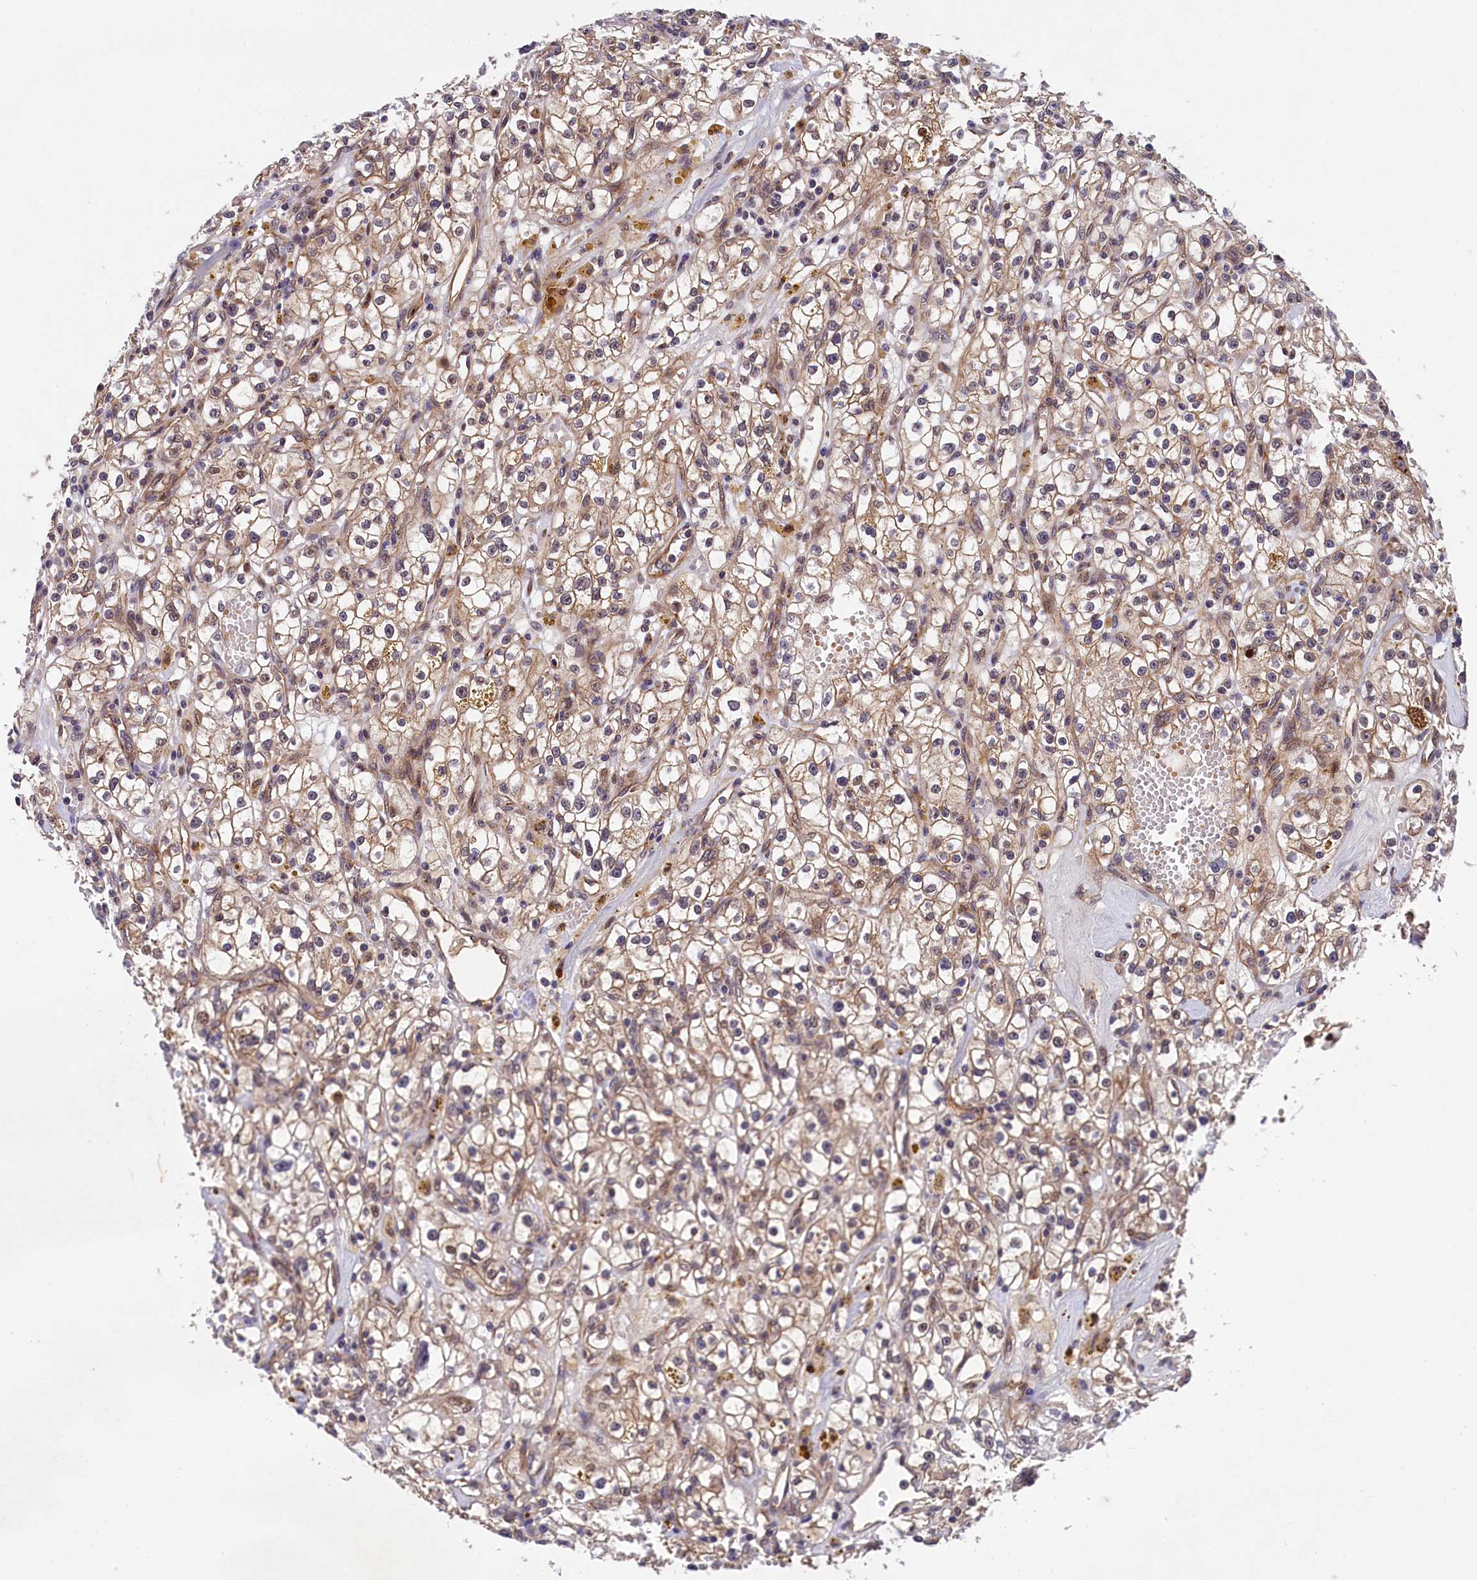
{"staining": {"intensity": "weak", "quantity": ">75%", "location": "cytoplasmic/membranous"}, "tissue": "renal cancer", "cell_type": "Tumor cells", "image_type": "cancer", "snomed": [{"axis": "morphology", "description": "Adenocarcinoma, NOS"}, {"axis": "topography", "description": "Kidney"}], "caption": "DAB (3,3'-diaminobenzidine) immunohistochemical staining of renal cancer demonstrates weak cytoplasmic/membranous protein staining in about >75% of tumor cells.", "gene": "ARL14EP", "patient": {"sex": "male", "age": 56}}